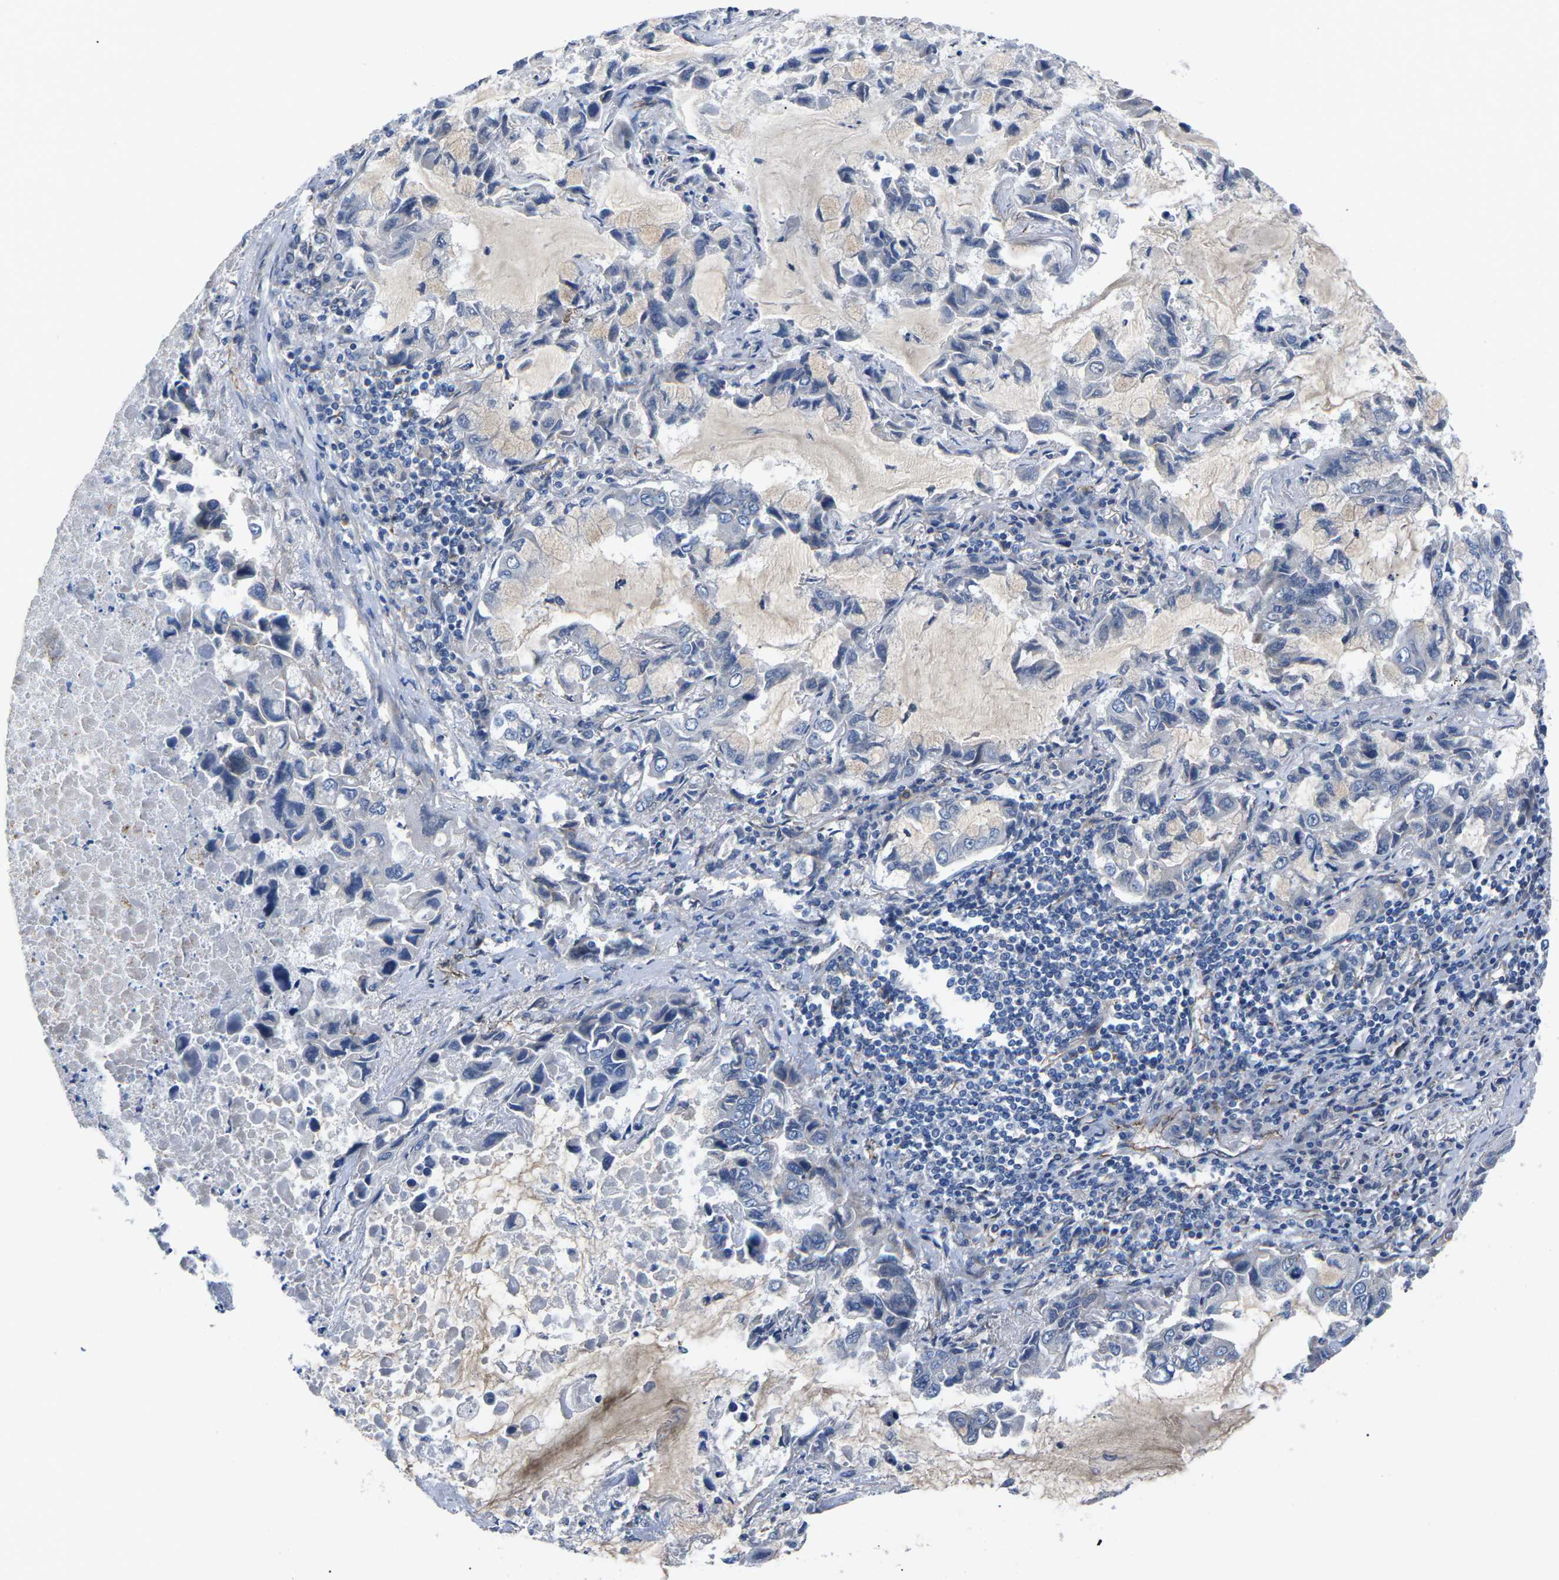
{"staining": {"intensity": "negative", "quantity": "none", "location": "none"}, "tissue": "lung cancer", "cell_type": "Tumor cells", "image_type": "cancer", "snomed": [{"axis": "morphology", "description": "Adenocarcinoma, NOS"}, {"axis": "topography", "description": "Lung"}], "caption": "A micrograph of lung cancer (adenocarcinoma) stained for a protein exhibits no brown staining in tumor cells. (IHC, brightfield microscopy, high magnification).", "gene": "CTNND1", "patient": {"sex": "male", "age": 64}}